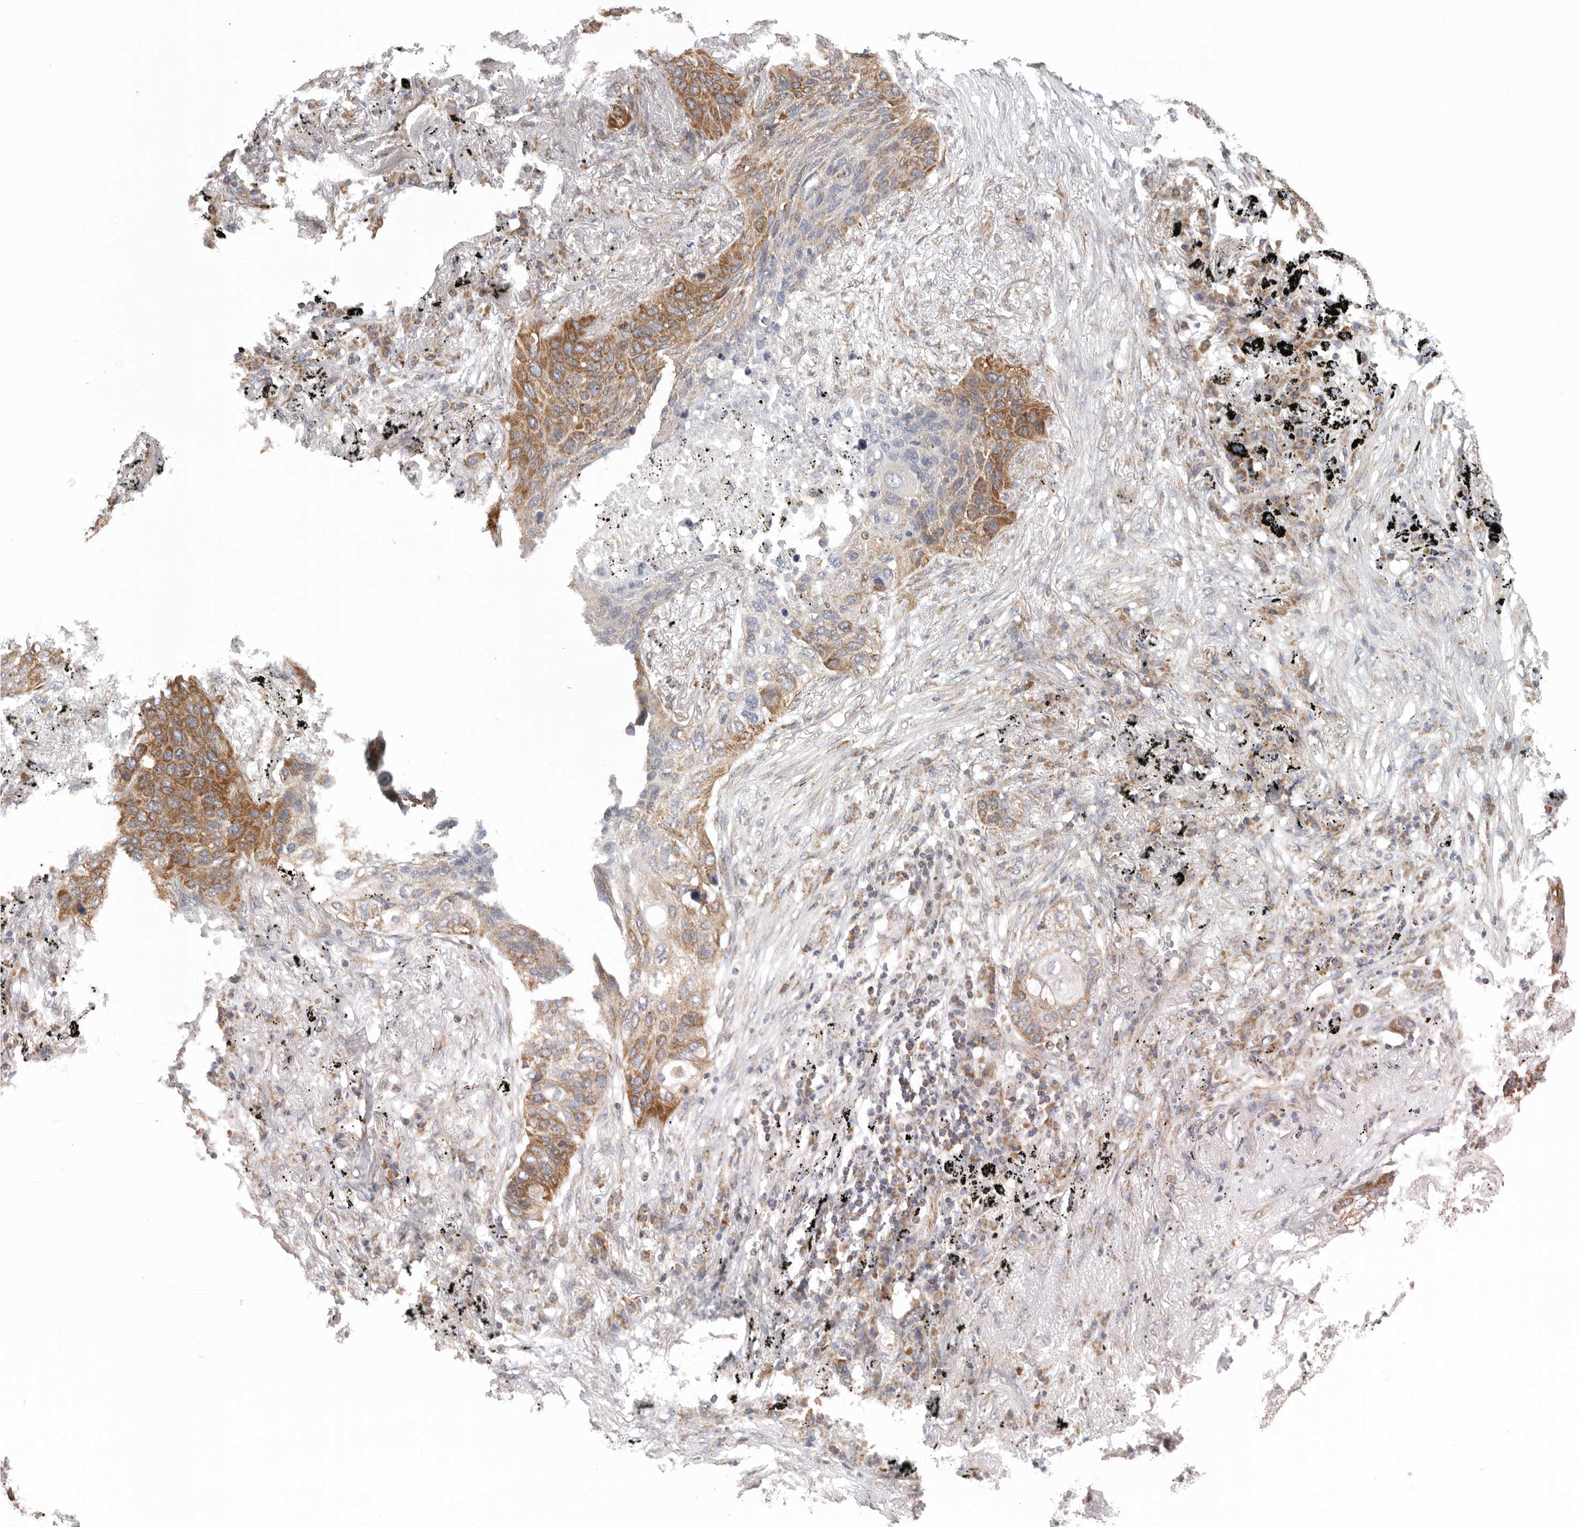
{"staining": {"intensity": "moderate", "quantity": ">75%", "location": "cytoplasmic/membranous"}, "tissue": "lung cancer", "cell_type": "Tumor cells", "image_type": "cancer", "snomed": [{"axis": "morphology", "description": "Squamous cell carcinoma, NOS"}, {"axis": "topography", "description": "Lung"}], "caption": "A high-resolution histopathology image shows IHC staining of lung squamous cell carcinoma, which shows moderate cytoplasmic/membranous staining in about >75% of tumor cells.", "gene": "FKBP8", "patient": {"sex": "female", "age": 63}}